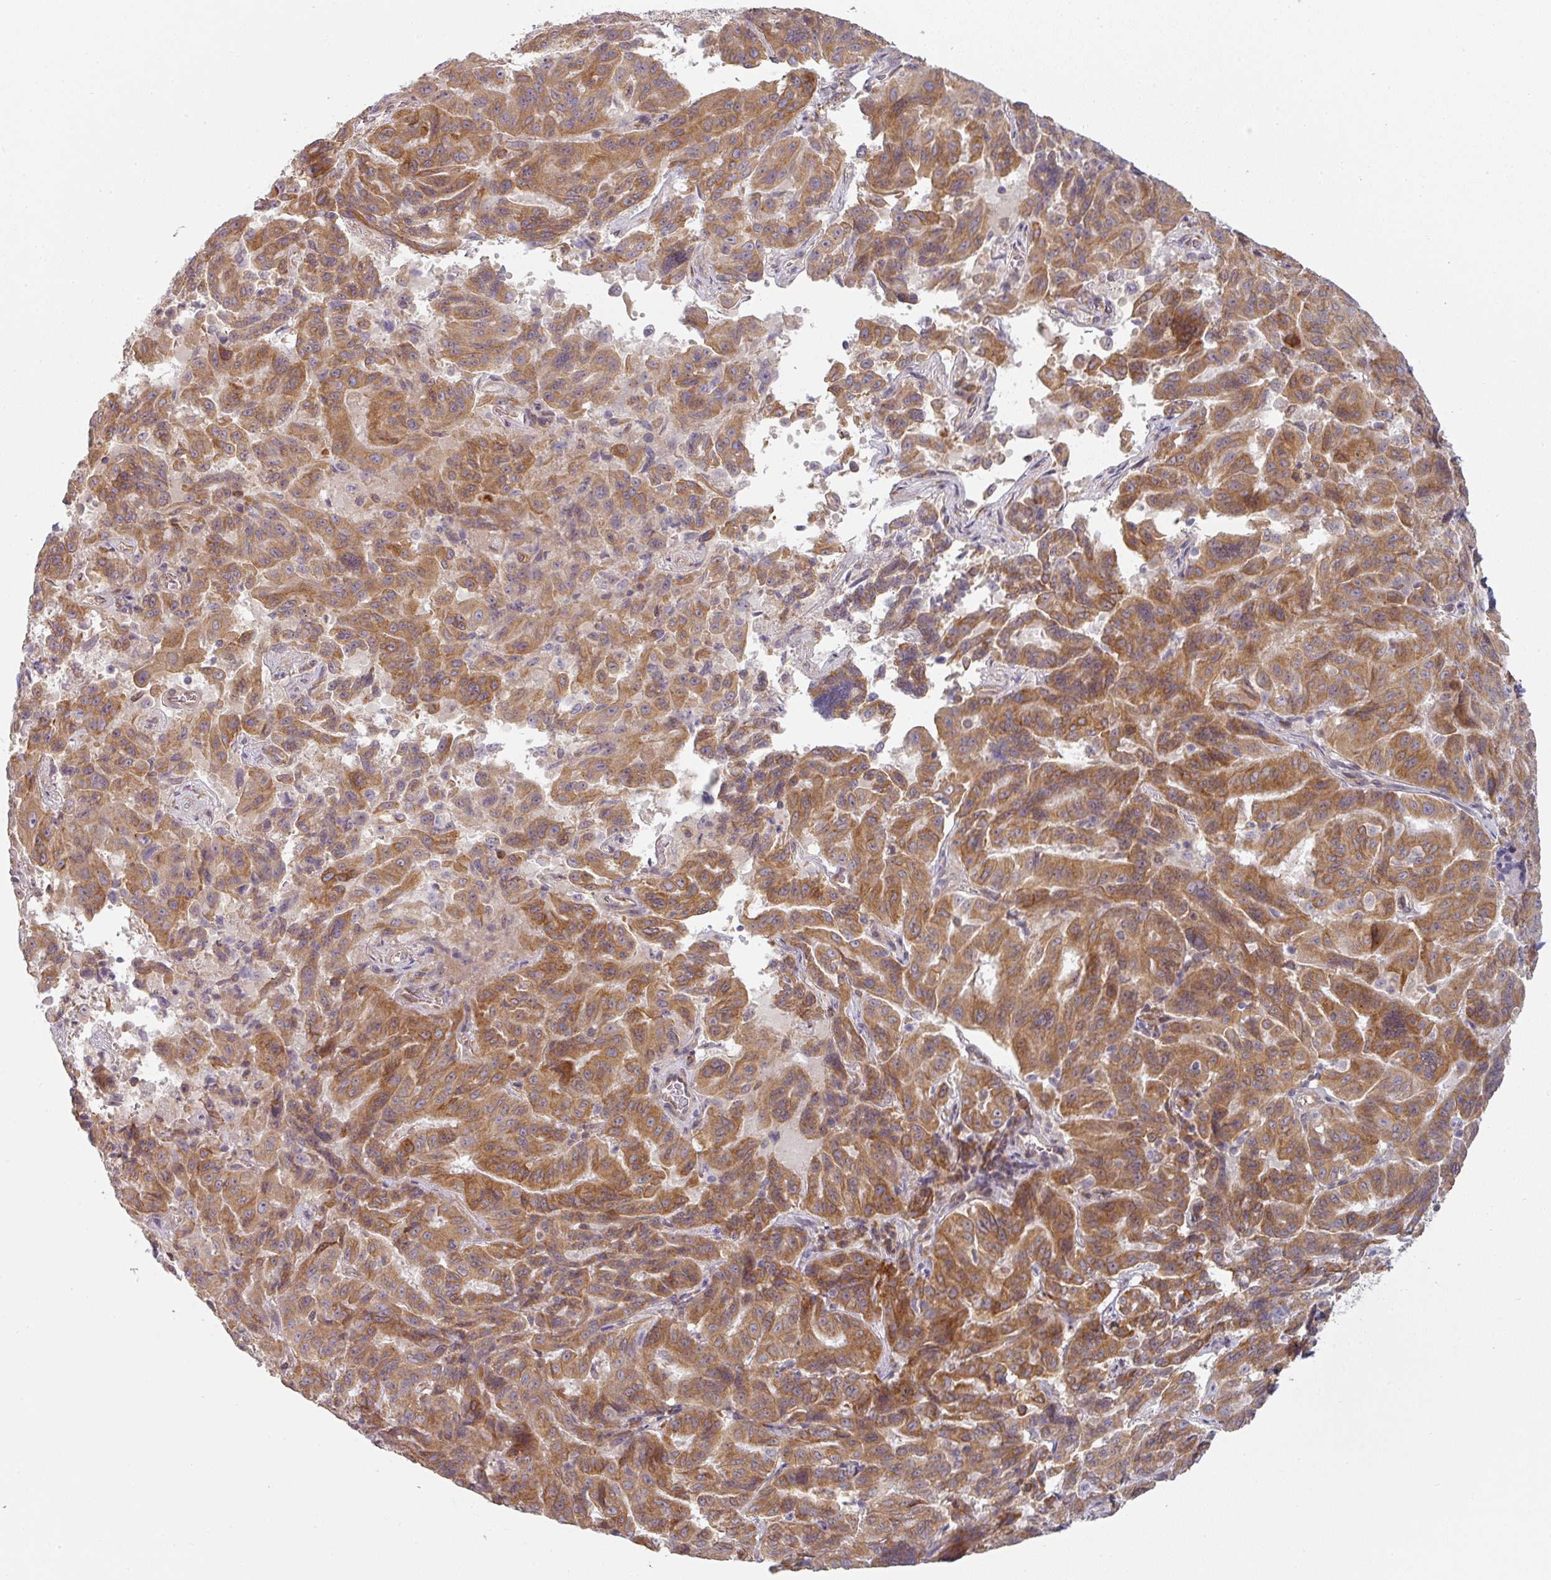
{"staining": {"intensity": "moderate", "quantity": ">75%", "location": "cytoplasmic/membranous"}, "tissue": "pancreatic cancer", "cell_type": "Tumor cells", "image_type": "cancer", "snomed": [{"axis": "morphology", "description": "Adenocarcinoma, NOS"}, {"axis": "topography", "description": "Pancreas"}], "caption": "This photomicrograph reveals IHC staining of pancreatic adenocarcinoma, with medium moderate cytoplasmic/membranous positivity in approximately >75% of tumor cells.", "gene": "TAPT1", "patient": {"sex": "male", "age": 63}}